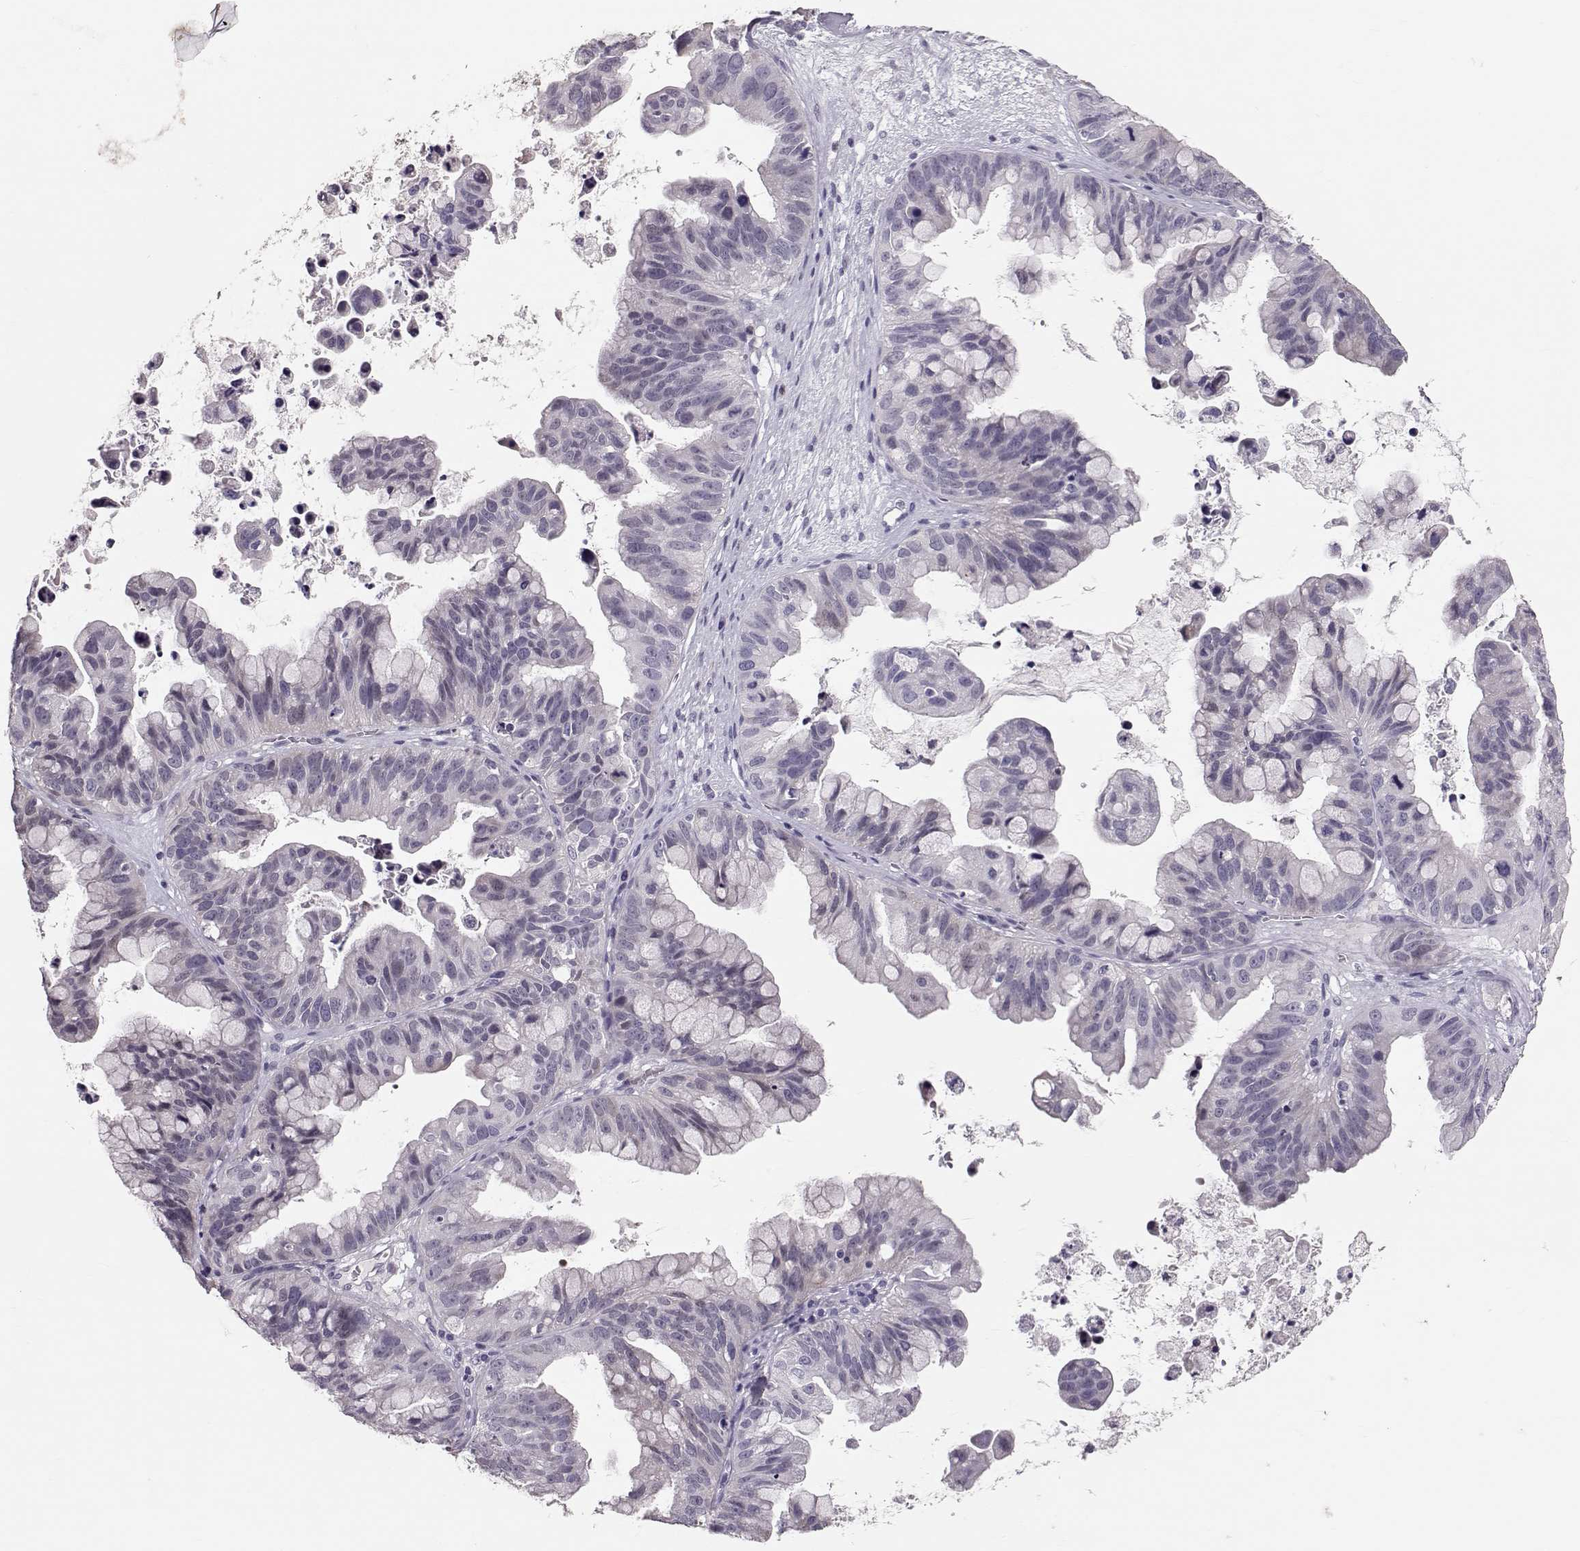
{"staining": {"intensity": "negative", "quantity": "none", "location": "none"}, "tissue": "ovarian cancer", "cell_type": "Tumor cells", "image_type": "cancer", "snomed": [{"axis": "morphology", "description": "Cystadenocarcinoma, mucinous, NOS"}, {"axis": "topography", "description": "Ovary"}], "caption": "Tumor cells are negative for protein expression in human ovarian cancer (mucinous cystadenocarcinoma).", "gene": "POU1F1", "patient": {"sex": "female", "age": 76}}